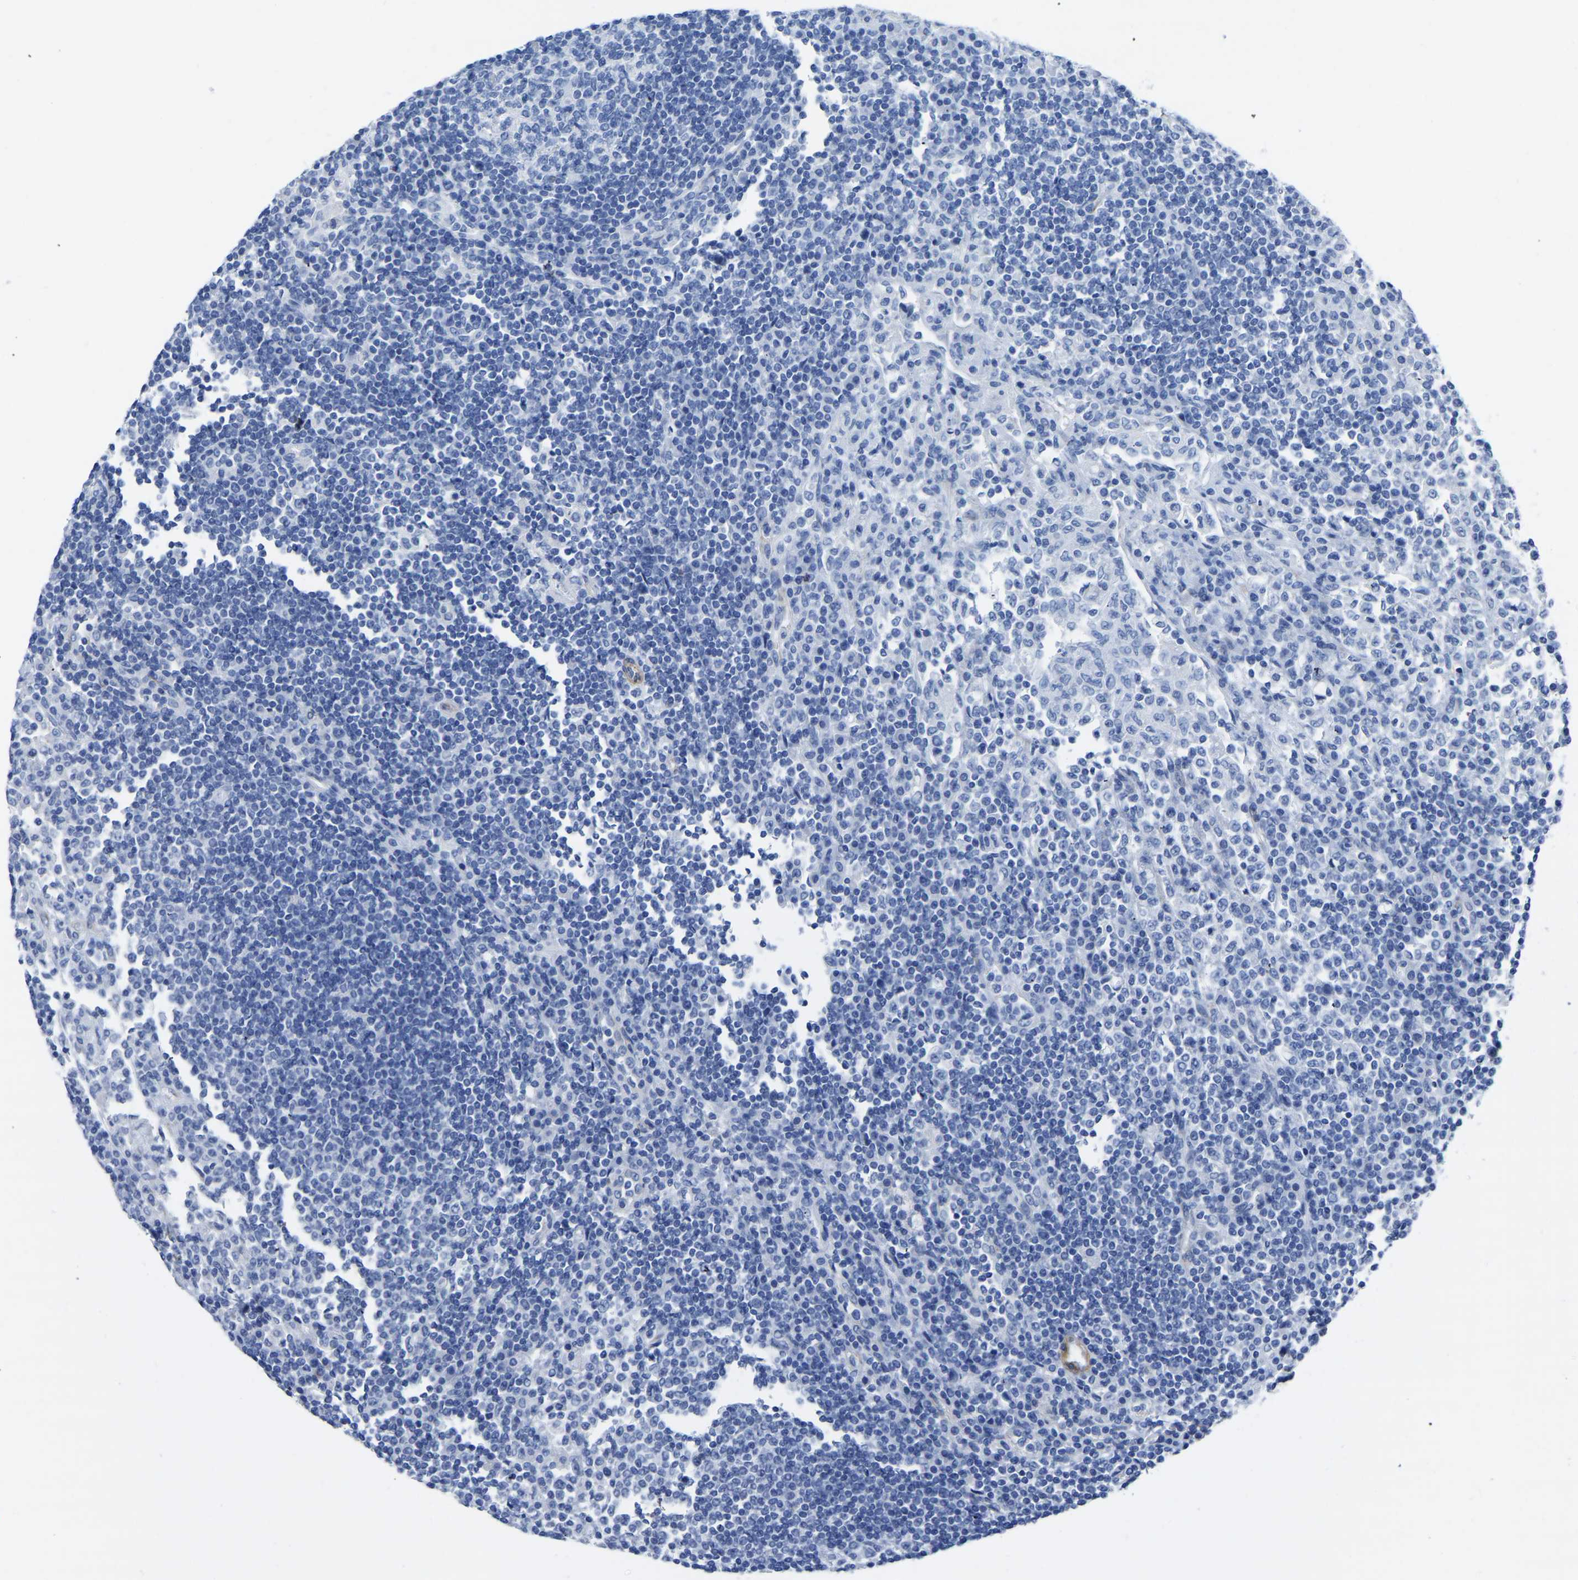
{"staining": {"intensity": "negative", "quantity": "none", "location": "none"}, "tissue": "lymph node", "cell_type": "Germinal center cells", "image_type": "normal", "snomed": [{"axis": "morphology", "description": "Normal tissue, NOS"}, {"axis": "topography", "description": "Lymph node"}], "caption": "Normal lymph node was stained to show a protein in brown. There is no significant staining in germinal center cells.", "gene": "SLC45A3", "patient": {"sex": "female", "age": 53}}